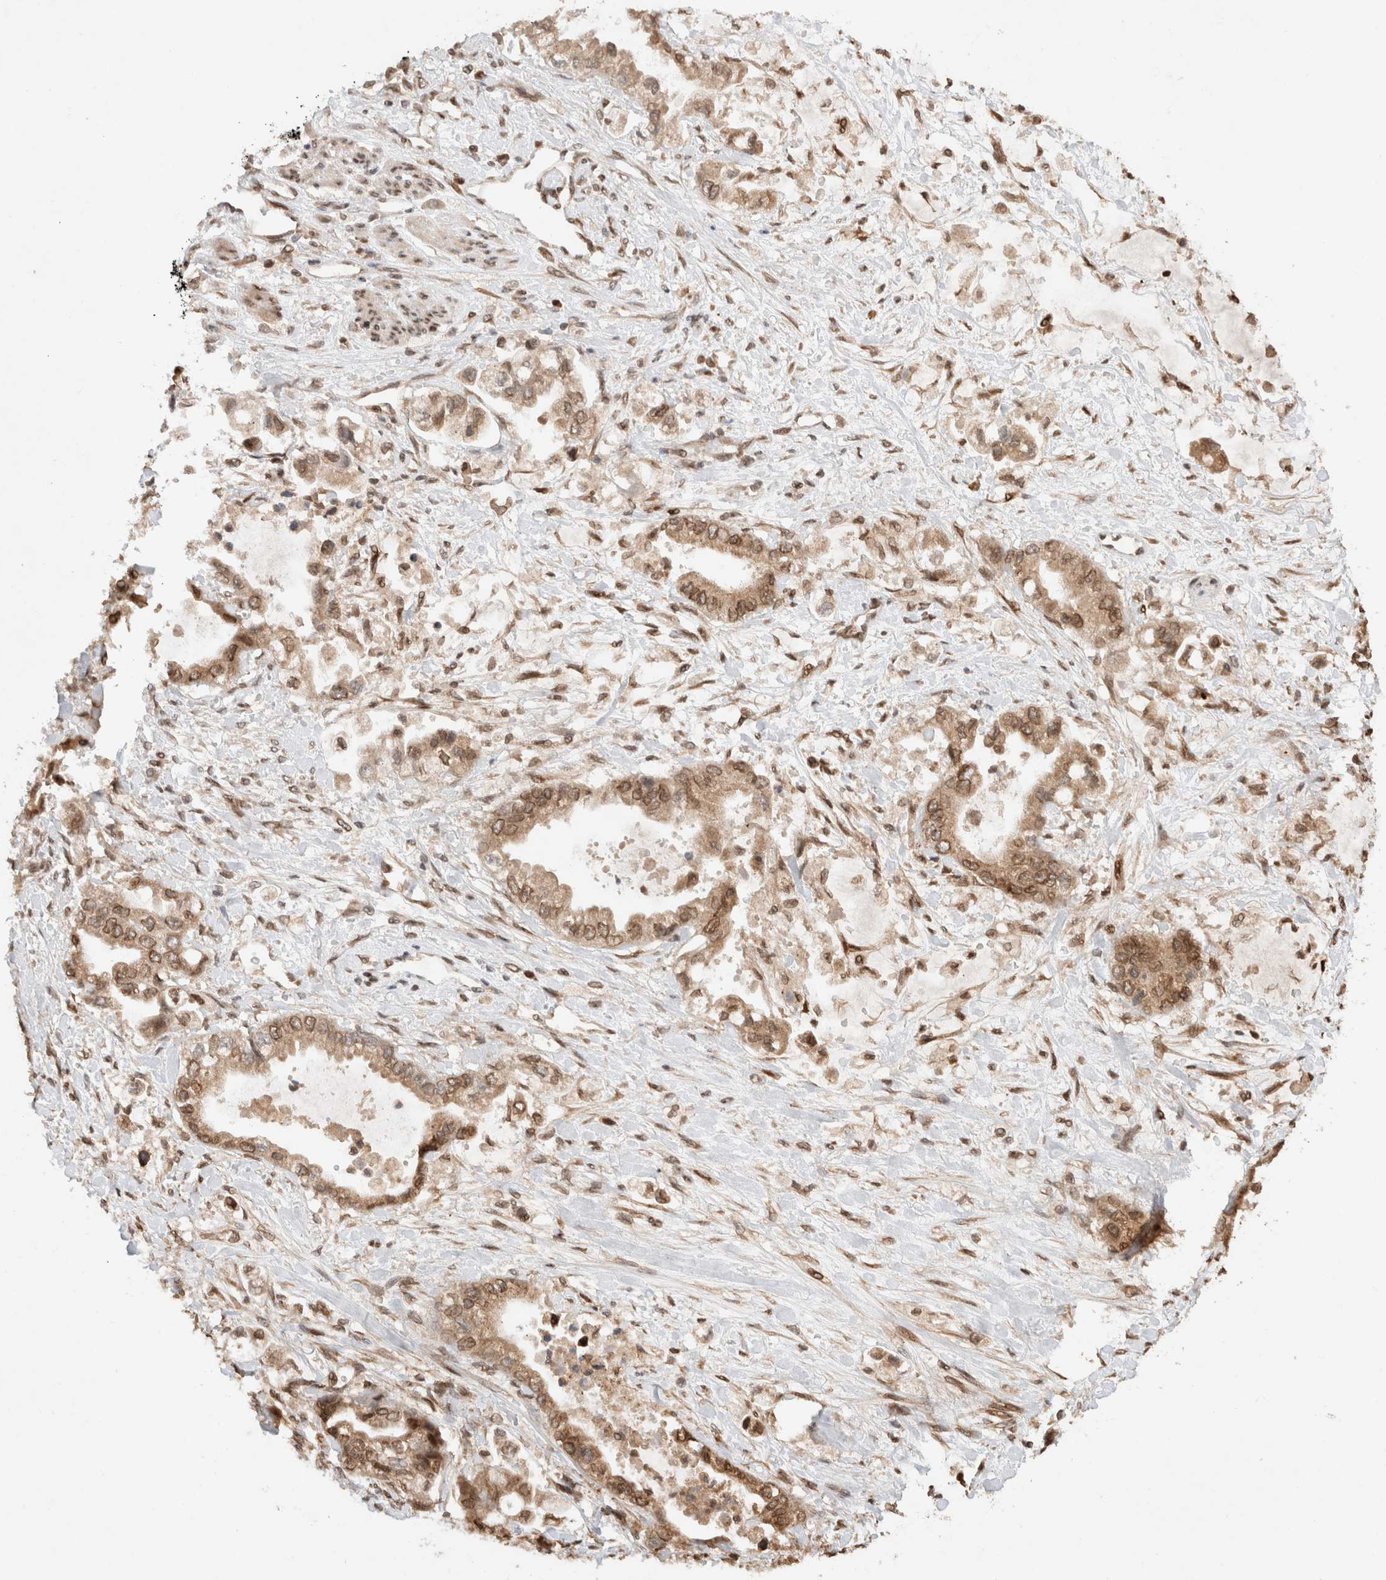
{"staining": {"intensity": "moderate", "quantity": ">75%", "location": "cytoplasmic/membranous,nuclear"}, "tissue": "stomach cancer", "cell_type": "Tumor cells", "image_type": "cancer", "snomed": [{"axis": "morphology", "description": "Adenocarcinoma, NOS"}, {"axis": "topography", "description": "Stomach"}], "caption": "A brown stain highlights moderate cytoplasmic/membranous and nuclear staining of a protein in human stomach cancer tumor cells. (DAB IHC with brightfield microscopy, high magnification).", "gene": "TPR", "patient": {"sex": "male", "age": 62}}